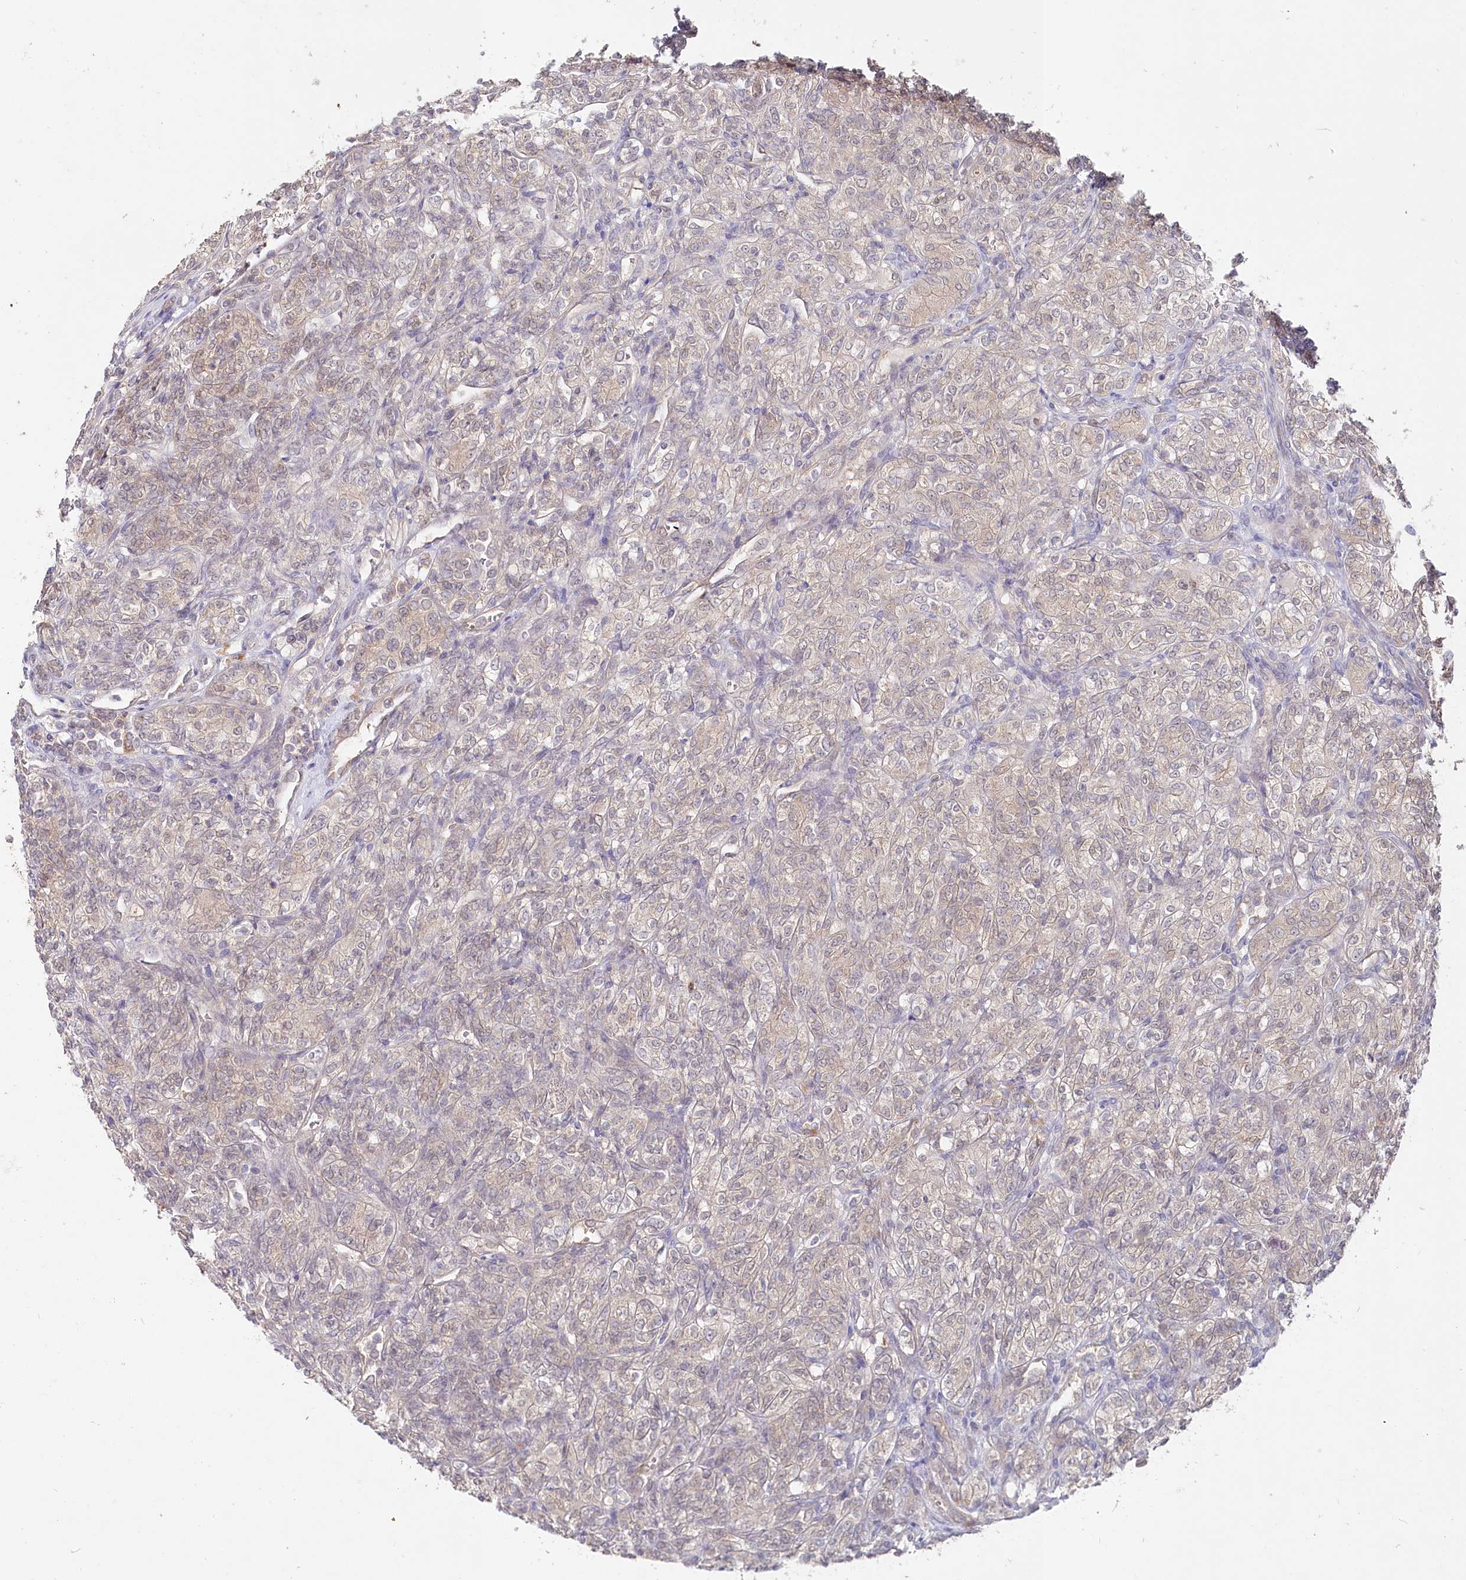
{"staining": {"intensity": "weak", "quantity": "<25%", "location": "cytoplasmic/membranous"}, "tissue": "renal cancer", "cell_type": "Tumor cells", "image_type": "cancer", "snomed": [{"axis": "morphology", "description": "Adenocarcinoma, NOS"}, {"axis": "topography", "description": "Kidney"}], "caption": "Tumor cells are negative for protein expression in human renal cancer.", "gene": "AAMDC", "patient": {"sex": "male", "age": 77}}